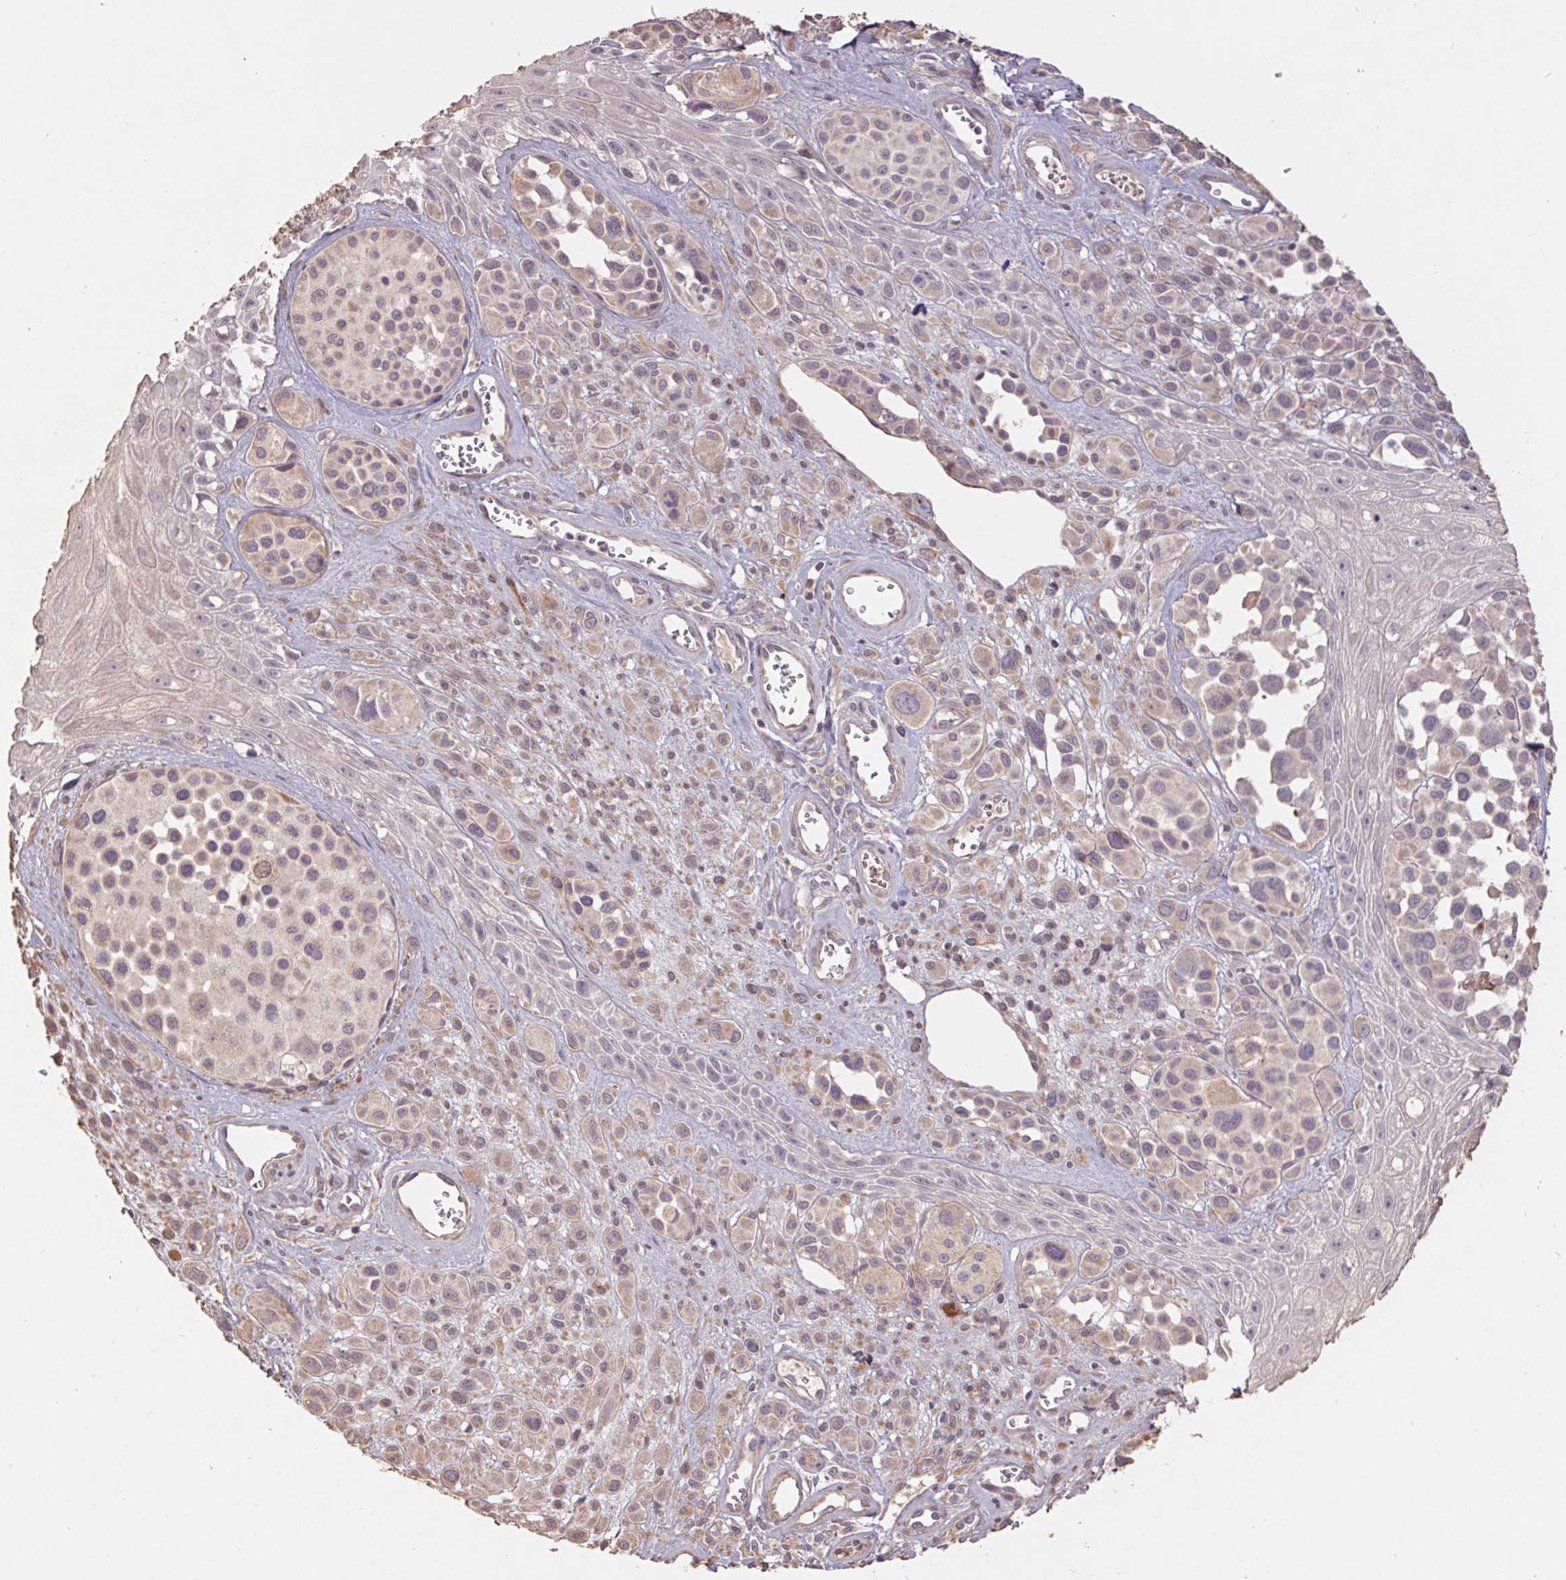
{"staining": {"intensity": "weak", "quantity": ">75%", "location": "cytoplasmic/membranous"}, "tissue": "melanoma", "cell_type": "Tumor cells", "image_type": "cancer", "snomed": [{"axis": "morphology", "description": "Malignant melanoma, NOS"}, {"axis": "topography", "description": "Skin"}], "caption": "This image reveals malignant melanoma stained with immunohistochemistry (IHC) to label a protein in brown. The cytoplasmic/membranous of tumor cells show weak positivity for the protein. Nuclei are counter-stained blue.", "gene": "GRM2", "patient": {"sex": "male", "age": 77}}